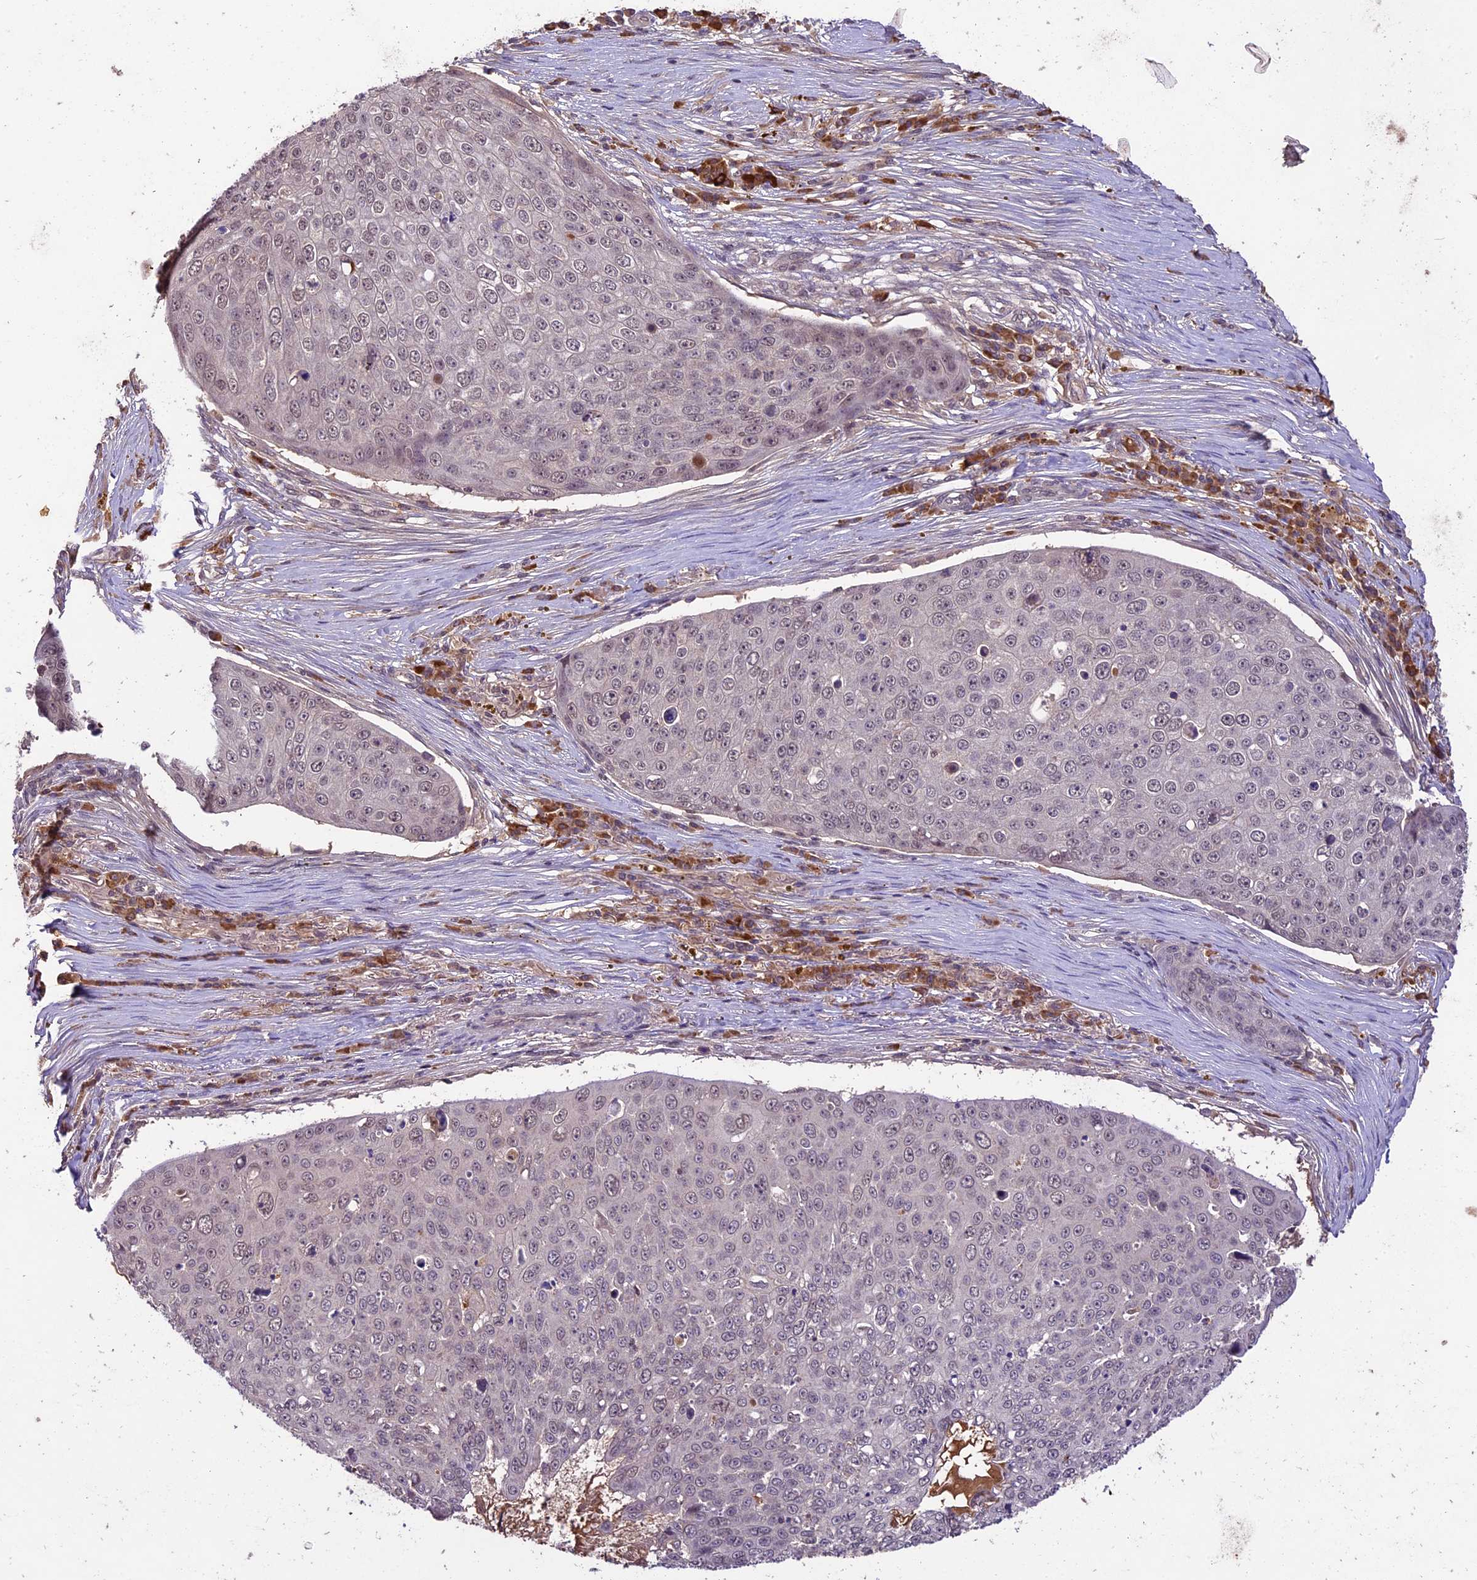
{"staining": {"intensity": "weak", "quantity": "<25%", "location": "nuclear"}, "tissue": "skin cancer", "cell_type": "Tumor cells", "image_type": "cancer", "snomed": [{"axis": "morphology", "description": "Squamous cell carcinoma, NOS"}, {"axis": "topography", "description": "Skin"}], "caption": "Tumor cells show no significant positivity in skin cancer (squamous cell carcinoma).", "gene": "ATP10A", "patient": {"sex": "male", "age": 71}}